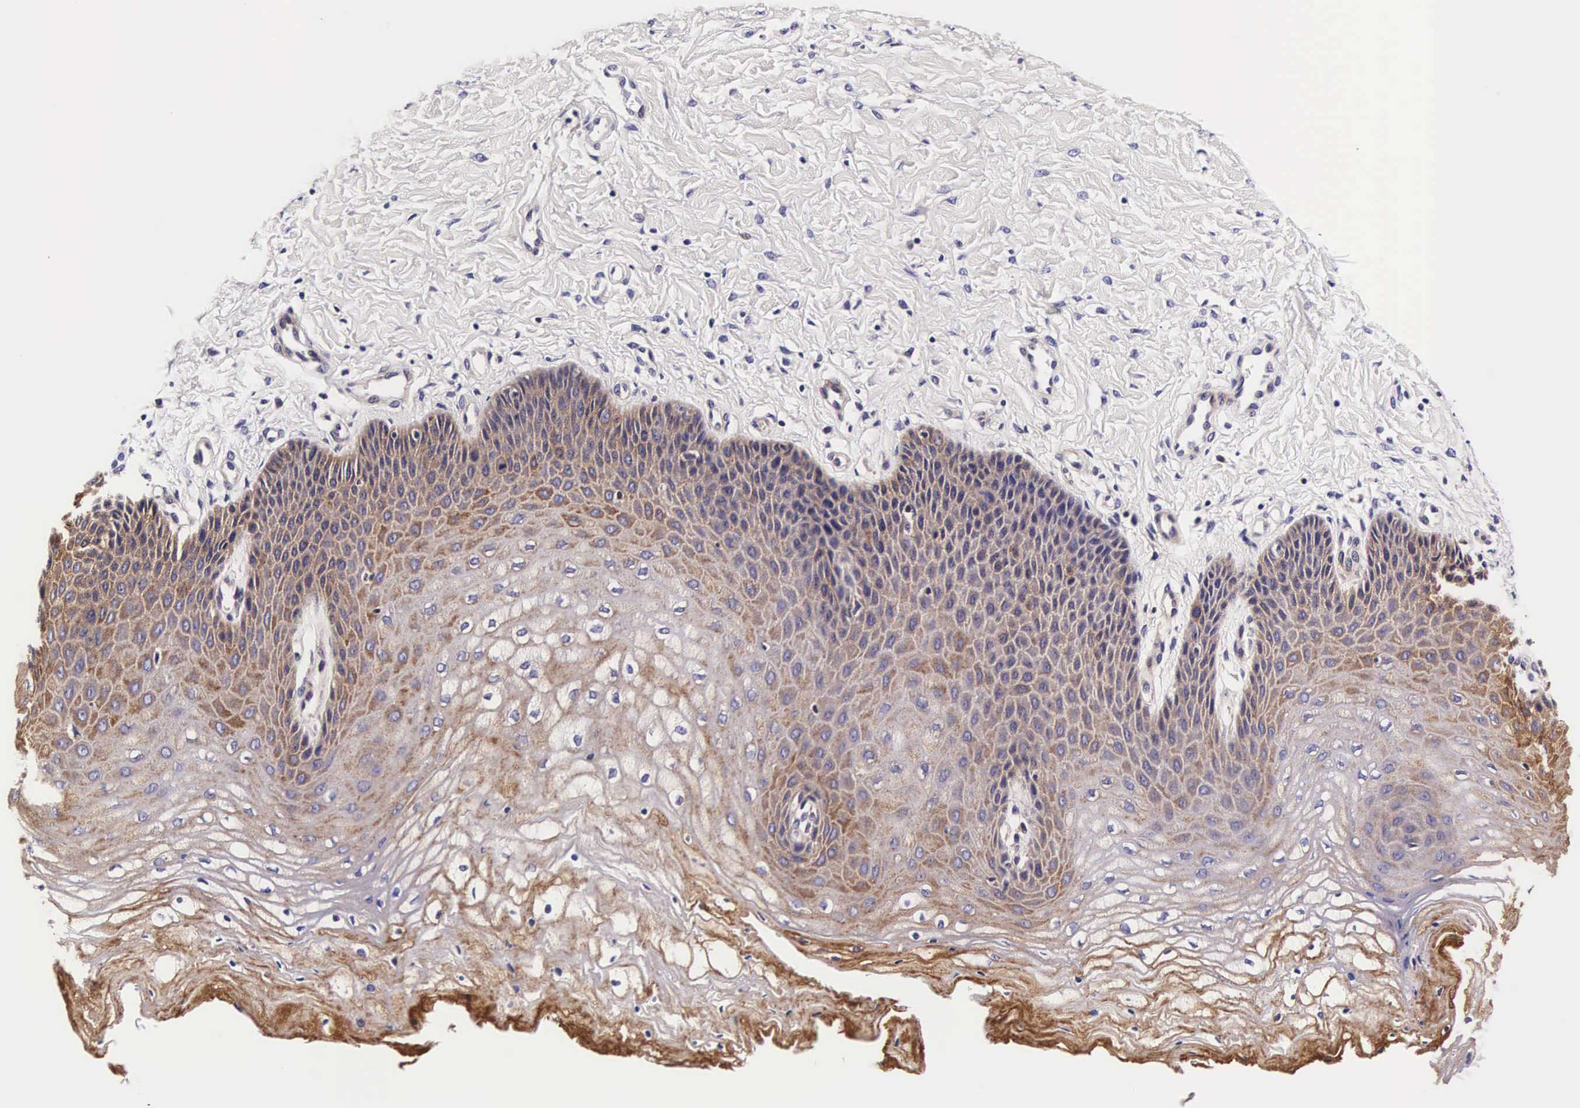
{"staining": {"intensity": "weak", "quantity": "<25%", "location": "cytoplasmic/membranous"}, "tissue": "vagina", "cell_type": "Squamous epithelial cells", "image_type": "normal", "snomed": [{"axis": "morphology", "description": "Normal tissue, NOS"}, {"axis": "topography", "description": "Vagina"}], "caption": "Immunohistochemical staining of normal human vagina exhibits no significant staining in squamous epithelial cells. Brightfield microscopy of IHC stained with DAB (brown) and hematoxylin (blue), captured at high magnification.", "gene": "UPRT", "patient": {"sex": "female", "age": 68}}